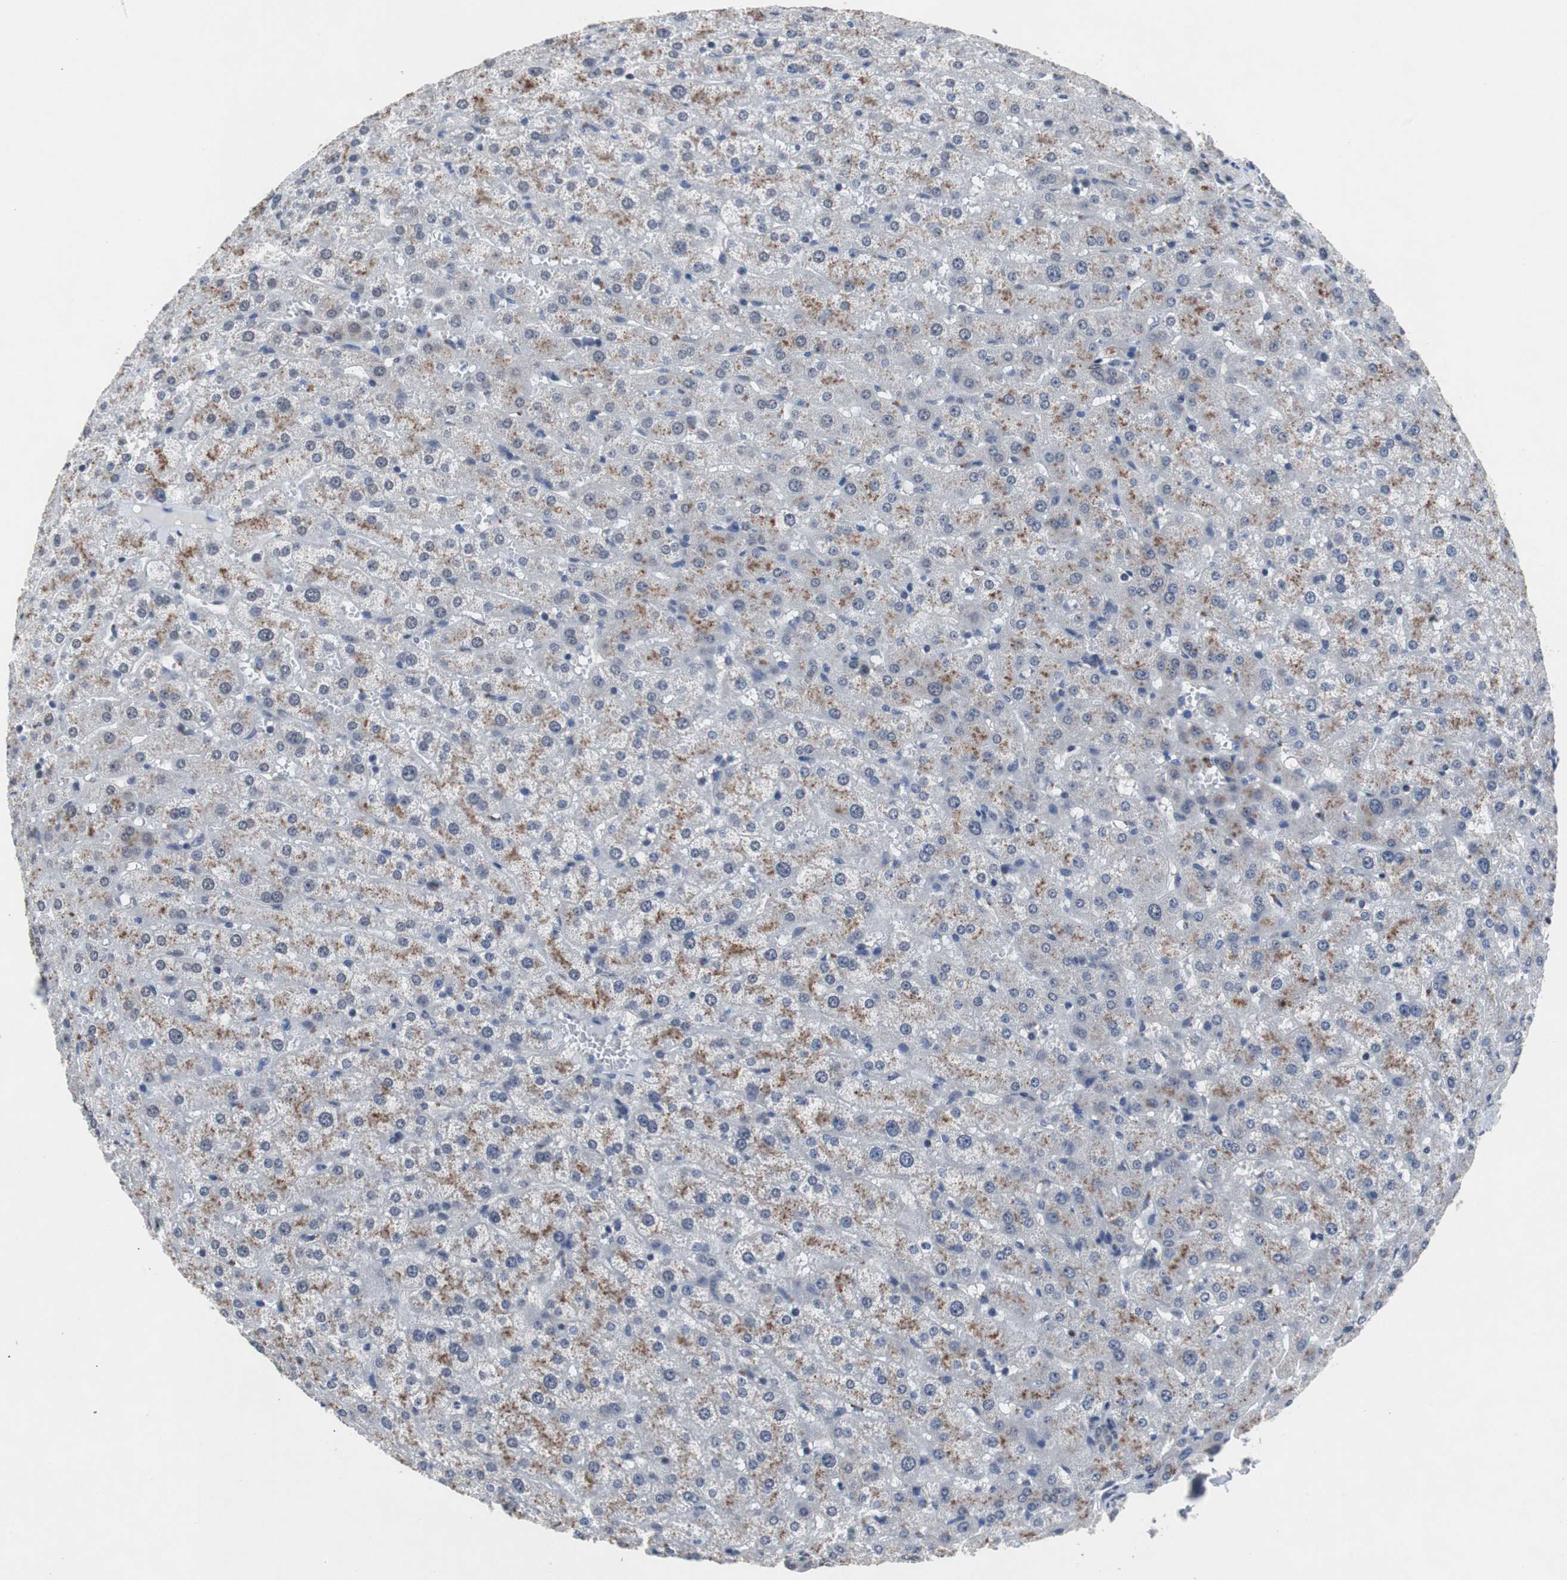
{"staining": {"intensity": "negative", "quantity": "none", "location": "none"}, "tissue": "liver", "cell_type": "Cholangiocytes", "image_type": "normal", "snomed": [{"axis": "morphology", "description": "Normal tissue, NOS"}, {"axis": "morphology", "description": "Fibrosis, NOS"}, {"axis": "topography", "description": "Liver"}], "caption": "Cholangiocytes are negative for brown protein staining in normal liver. Brightfield microscopy of IHC stained with DAB (3,3'-diaminobenzidine) (brown) and hematoxylin (blue), captured at high magnification.", "gene": "RBM47", "patient": {"sex": "female", "age": 29}}